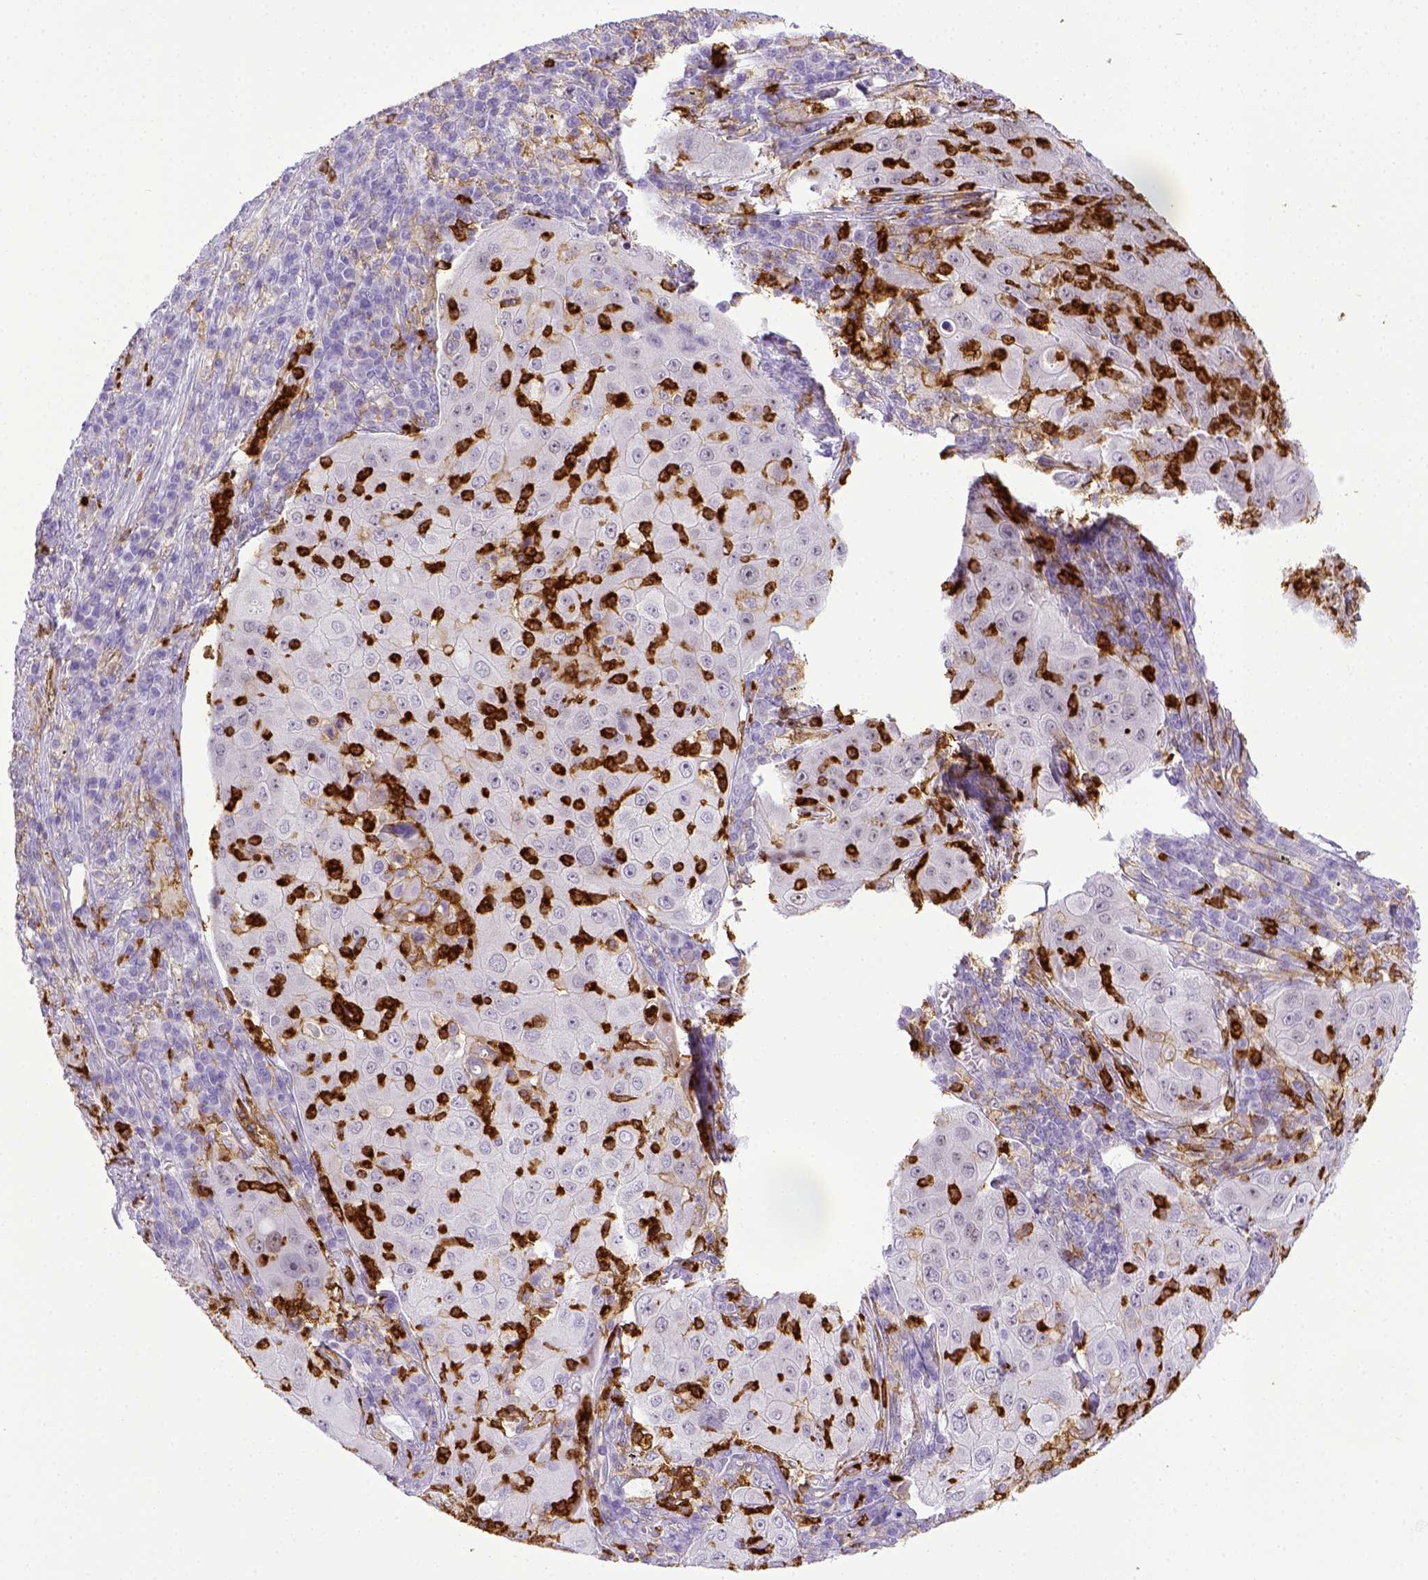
{"staining": {"intensity": "negative", "quantity": "none", "location": "none"}, "tissue": "lung cancer", "cell_type": "Tumor cells", "image_type": "cancer", "snomed": [{"axis": "morphology", "description": "Squamous cell carcinoma, NOS"}, {"axis": "topography", "description": "Lung"}], "caption": "The photomicrograph reveals no significant staining in tumor cells of squamous cell carcinoma (lung).", "gene": "ITGAM", "patient": {"sex": "female", "age": 59}}